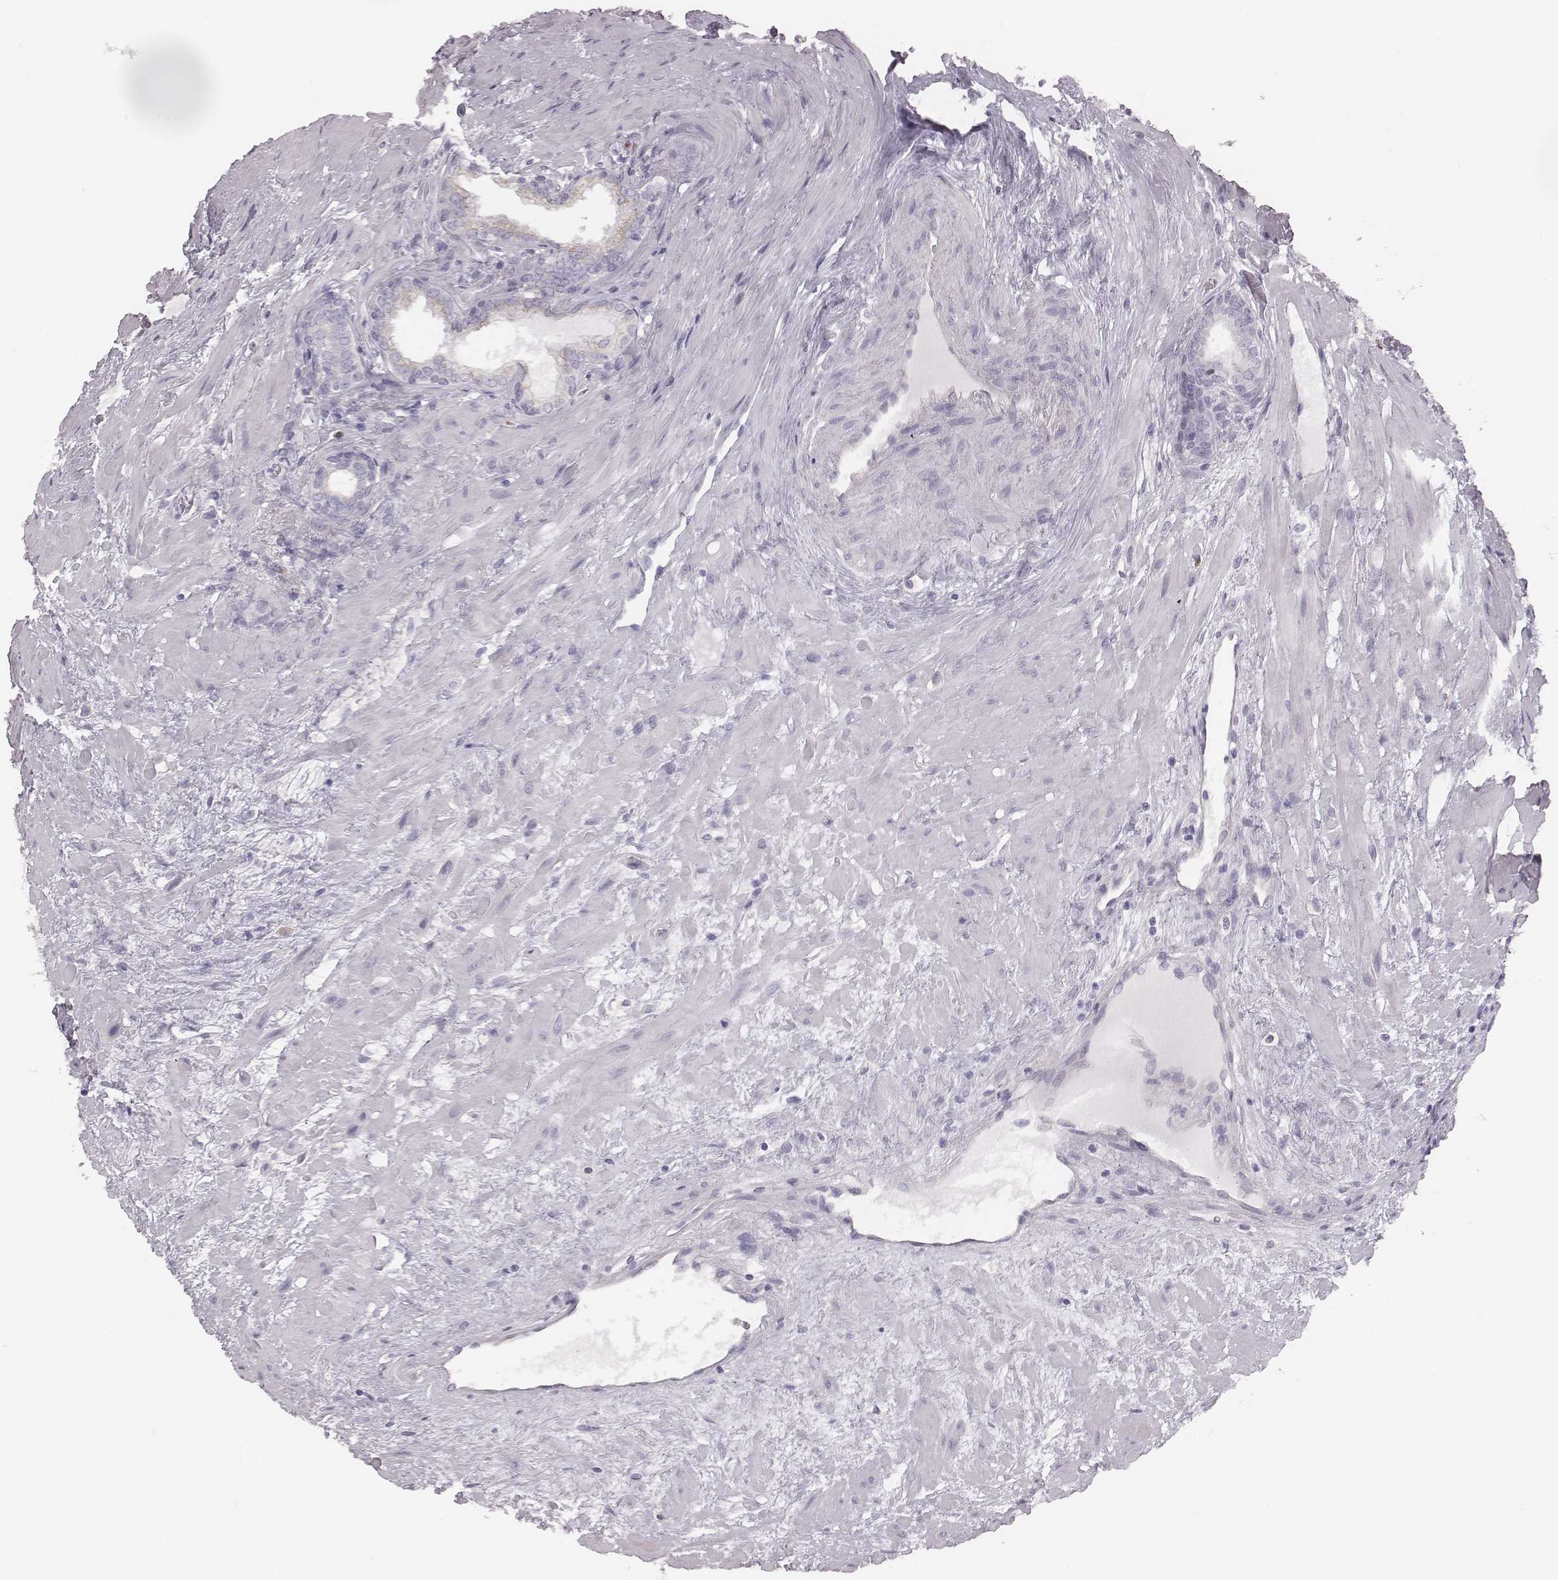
{"staining": {"intensity": "negative", "quantity": "none", "location": "none"}, "tissue": "prostate cancer", "cell_type": "Tumor cells", "image_type": "cancer", "snomed": [{"axis": "morphology", "description": "Adenocarcinoma, NOS"}, {"axis": "topography", "description": "Prostate"}], "caption": "Prostate cancer (adenocarcinoma) was stained to show a protein in brown. There is no significant expression in tumor cells. The staining was performed using DAB to visualize the protein expression in brown, while the nuclei were stained in blue with hematoxylin (Magnification: 20x).", "gene": "C6orf58", "patient": {"sex": "male", "age": 66}}